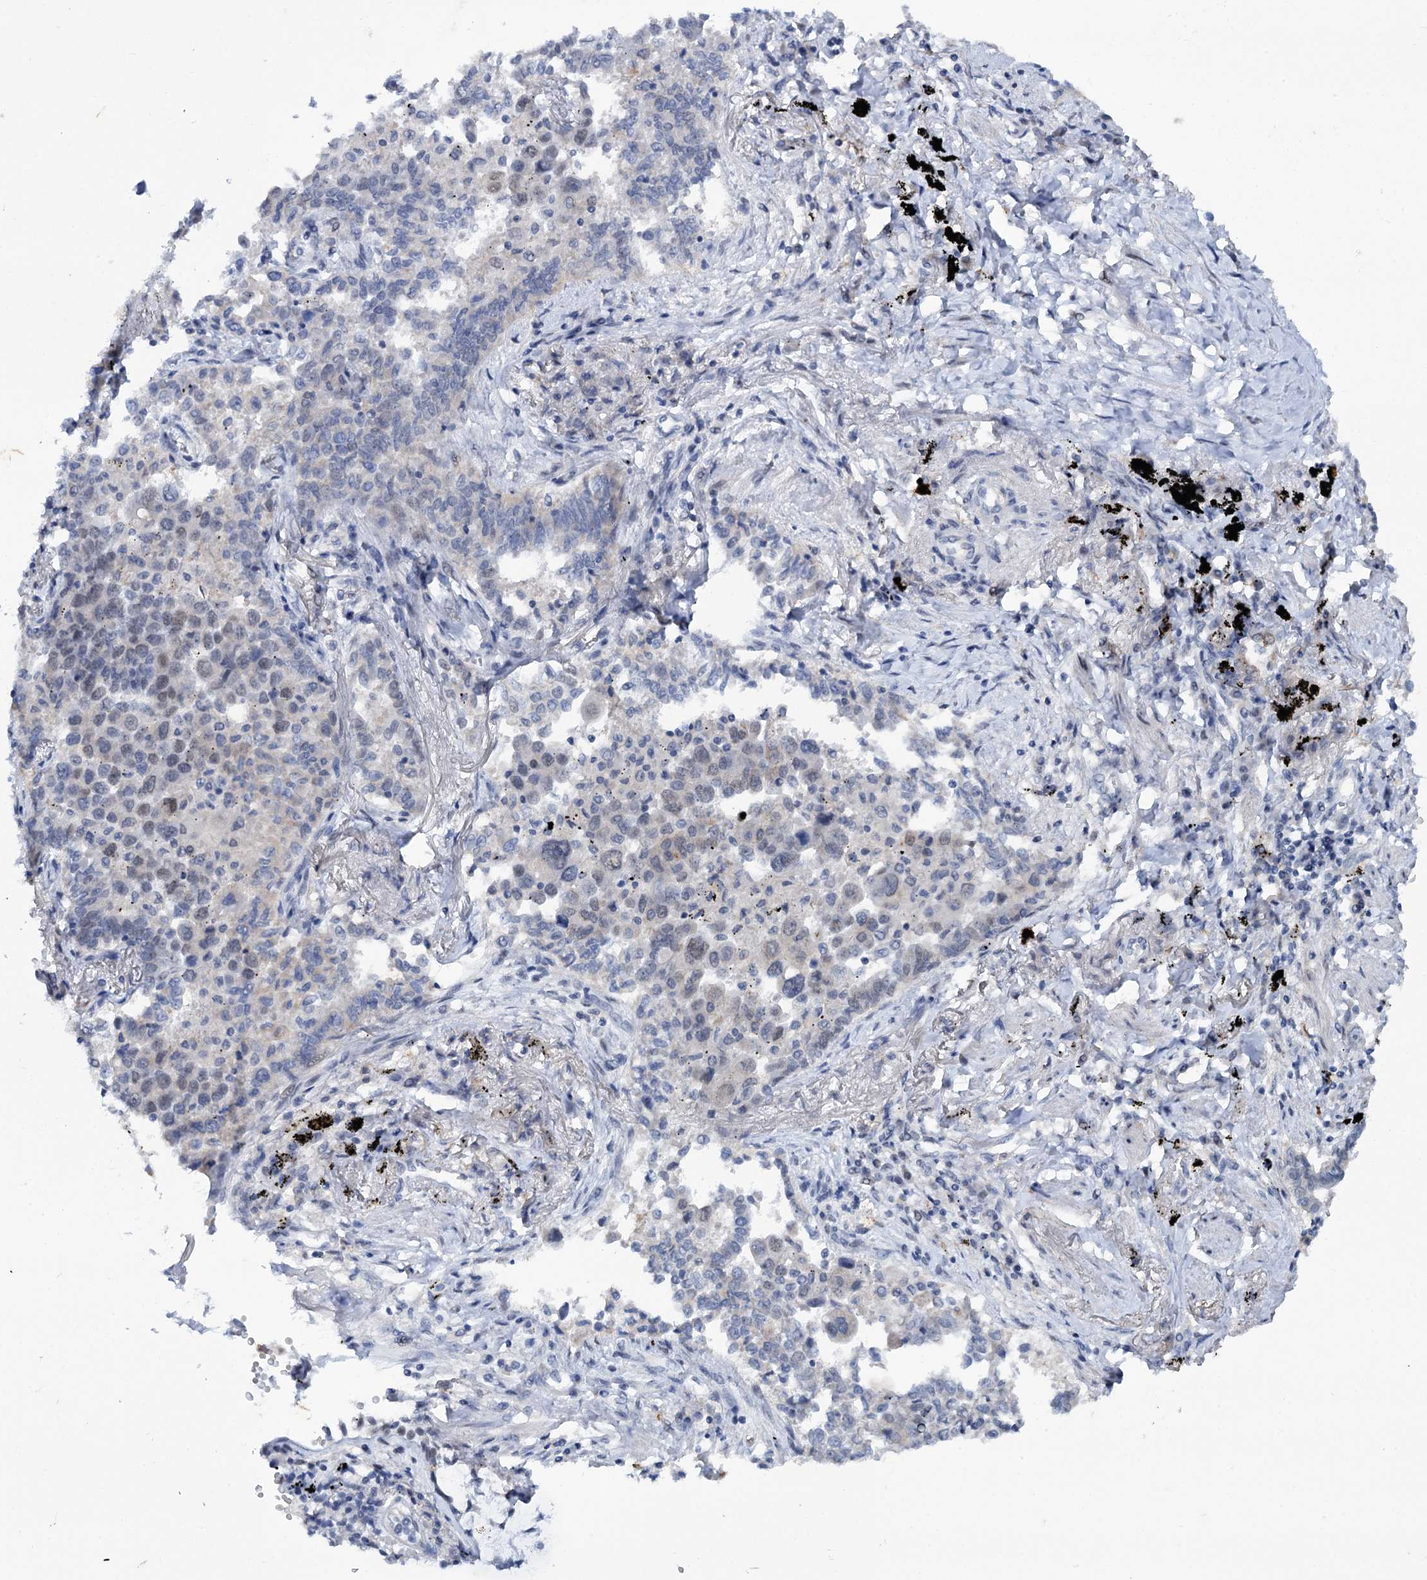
{"staining": {"intensity": "weak", "quantity": "<25%", "location": "nuclear"}, "tissue": "lung cancer", "cell_type": "Tumor cells", "image_type": "cancer", "snomed": [{"axis": "morphology", "description": "Adenocarcinoma, NOS"}, {"axis": "topography", "description": "Lung"}], "caption": "This image is of lung cancer (adenocarcinoma) stained with immunohistochemistry (IHC) to label a protein in brown with the nuclei are counter-stained blue. There is no staining in tumor cells.", "gene": "MID1IP1", "patient": {"sex": "male", "age": 67}}